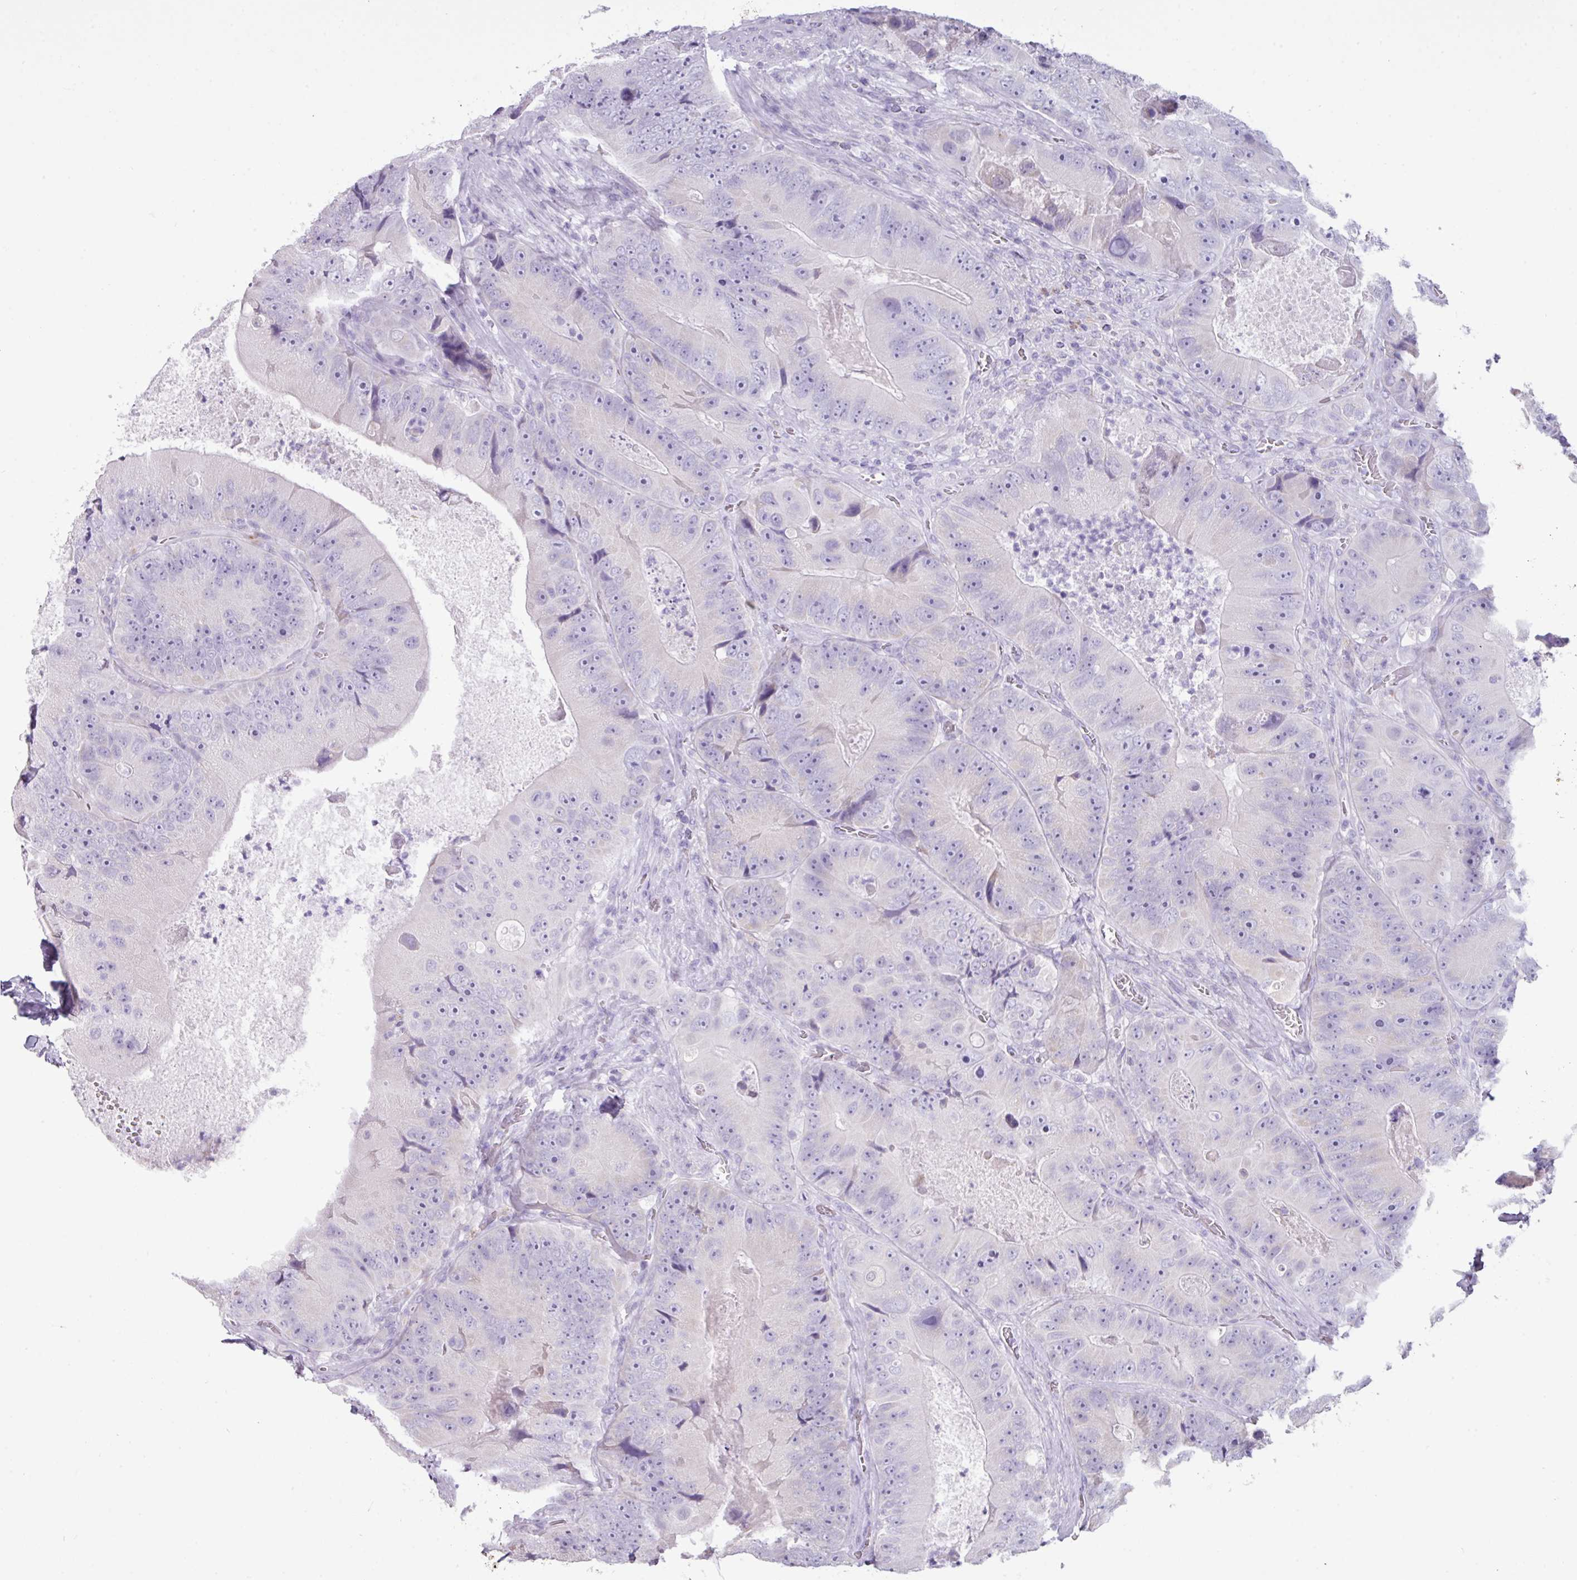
{"staining": {"intensity": "negative", "quantity": "none", "location": "none"}, "tissue": "colorectal cancer", "cell_type": "Tumor cells", "image_type": "cancer", "snomed": [{"axis": "morphology", "description": "Adenocarcinoma, NOS"}, {"axis": "topography", "description": "Colon"}], "caption": "This is a histopathology image of immunohistochemistry (IHC) staining of colorectal cancer, which shows no staining in tumor cells. (DAB immunohistochemistry (IHC), high magnification).", "gene": "NCCRP1", "patient": {"sex": "female", "age": 86}}